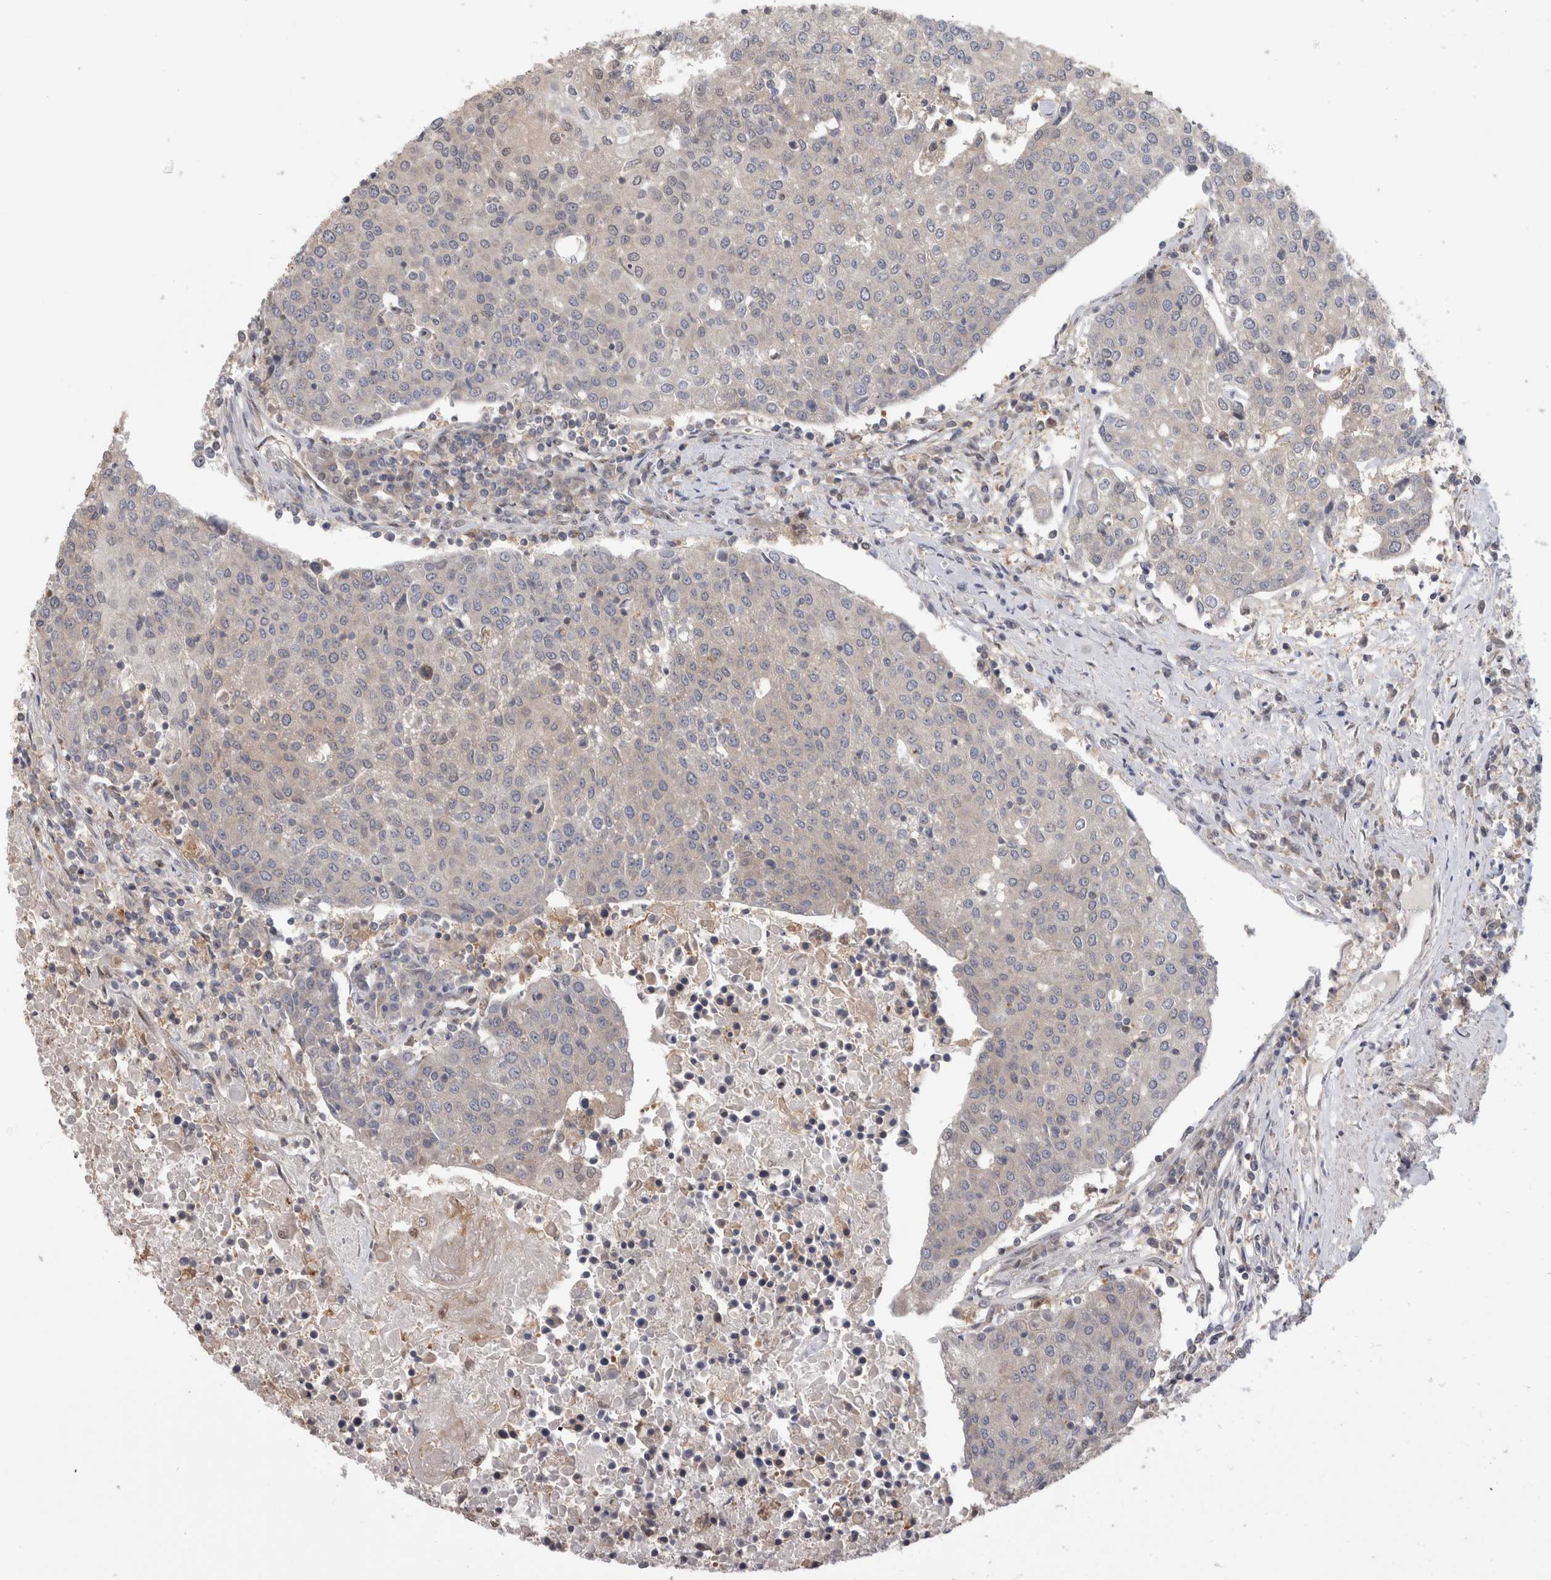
{"staining": {"intensity": "negative", "quantity": "none", "location": "none"}, "tissue": "urothelial cancer", "cell_type": "Tumor cells", "image_type": "cancer", "snomed": [{"axis": "morphology", "description": "Urothelial carcinoma, High grade"}, {"axis": "topography", "description": "Urinary bladder"}], "caption": "Tumor cells are negative for protein expression in human urothelial cancer.", "gene": "PIGP", "patient": {"sex": "female", "age": 85}}